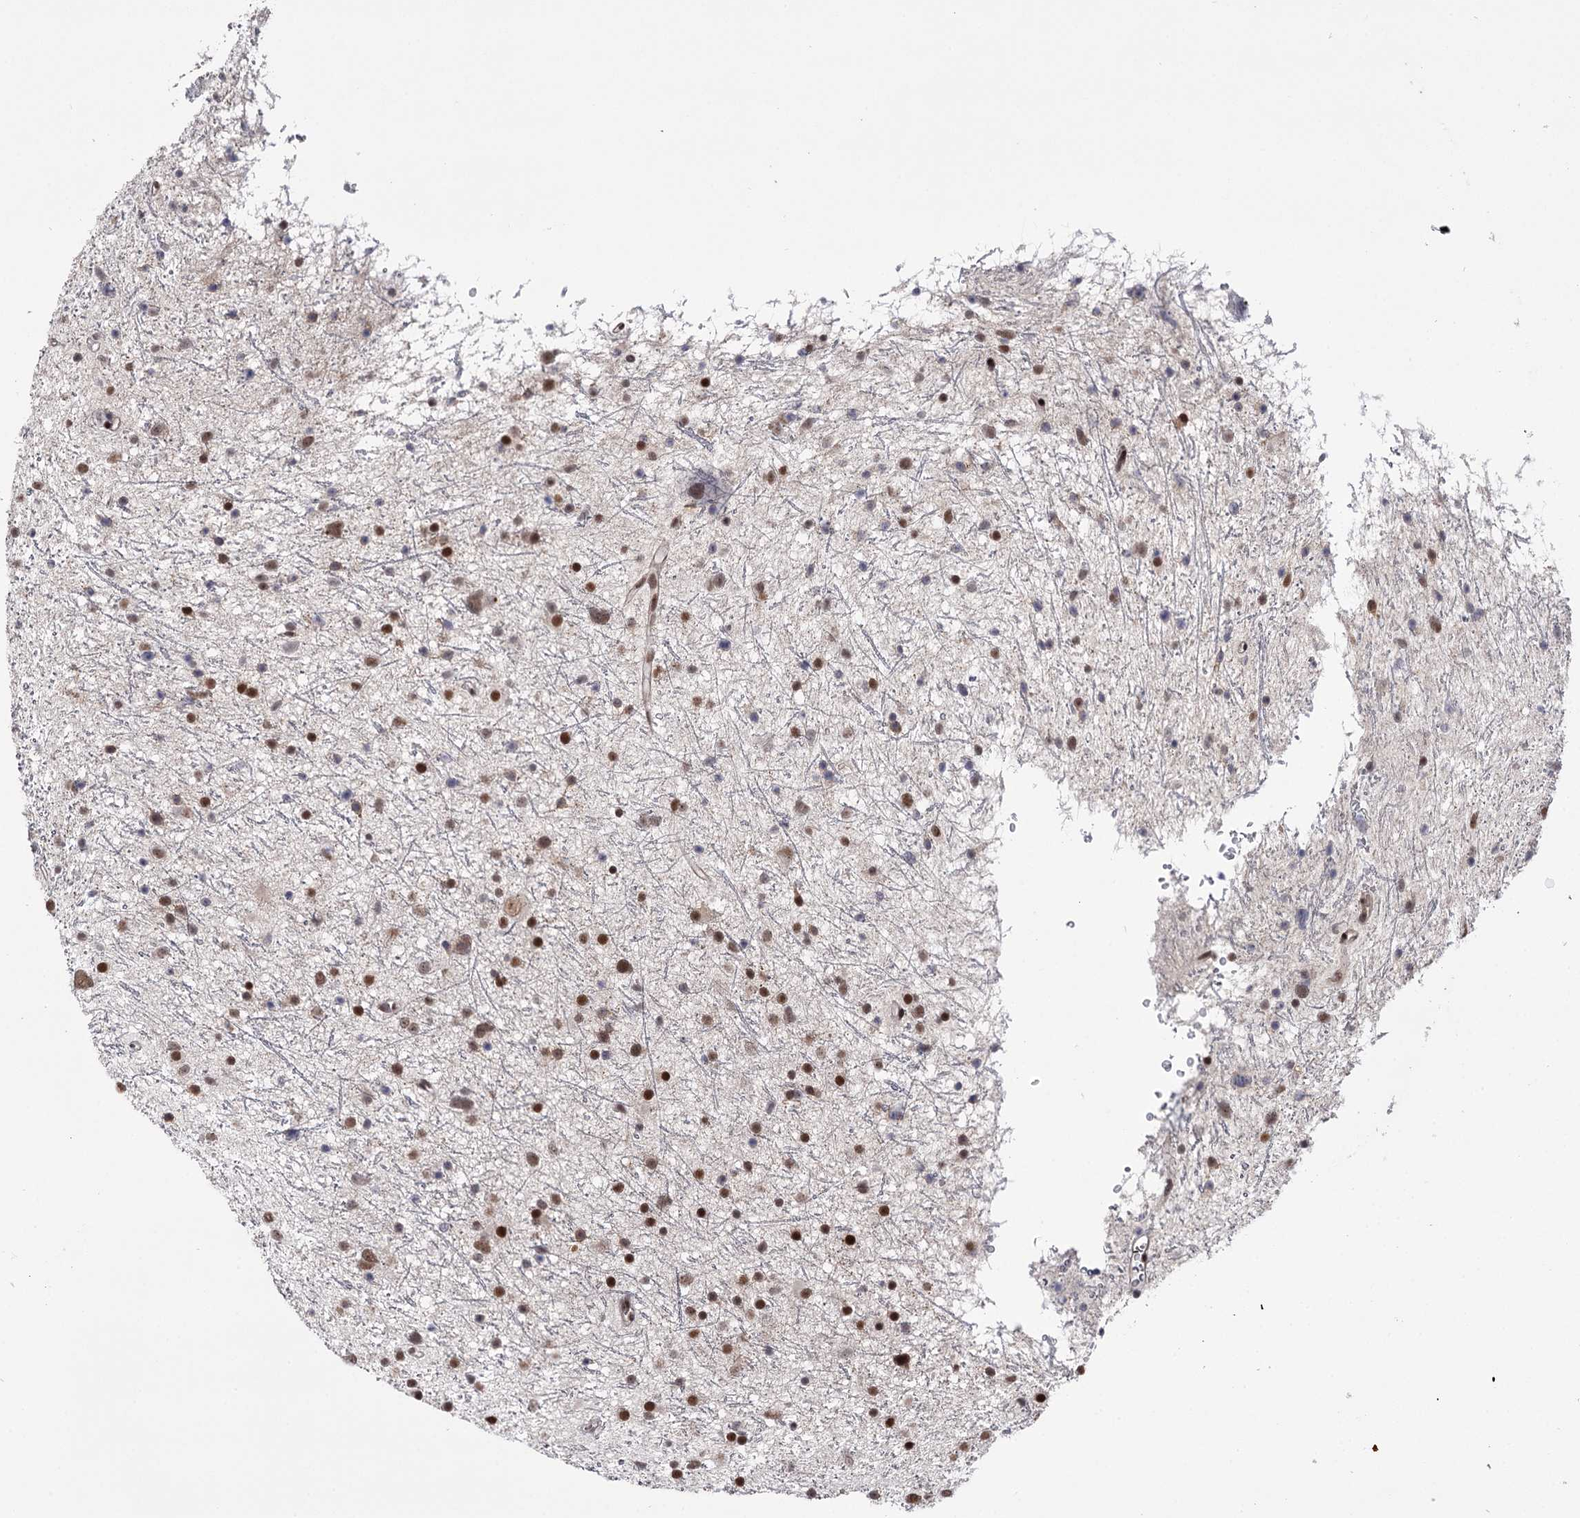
{"staining": {"intensity": "moderate", "quantity": ">75%", "location": "nuclear"}, "tissue": "glioma", "cell_type": "Tumor cells", "image_type": "cancer", "snomed": [{"axis": "morphology", "description": "Glioma, malignant, Low grade"}, {"axis": "topography", "description": "Cerebral cortex"}], "caption": "Tumor cells demonstrate medium levels of moderate nuclear staining in about >75% of cells in human low-grade glioma (malignant).", "gene": "TTC33", "patient": {"sex": "female", "age": 39}}